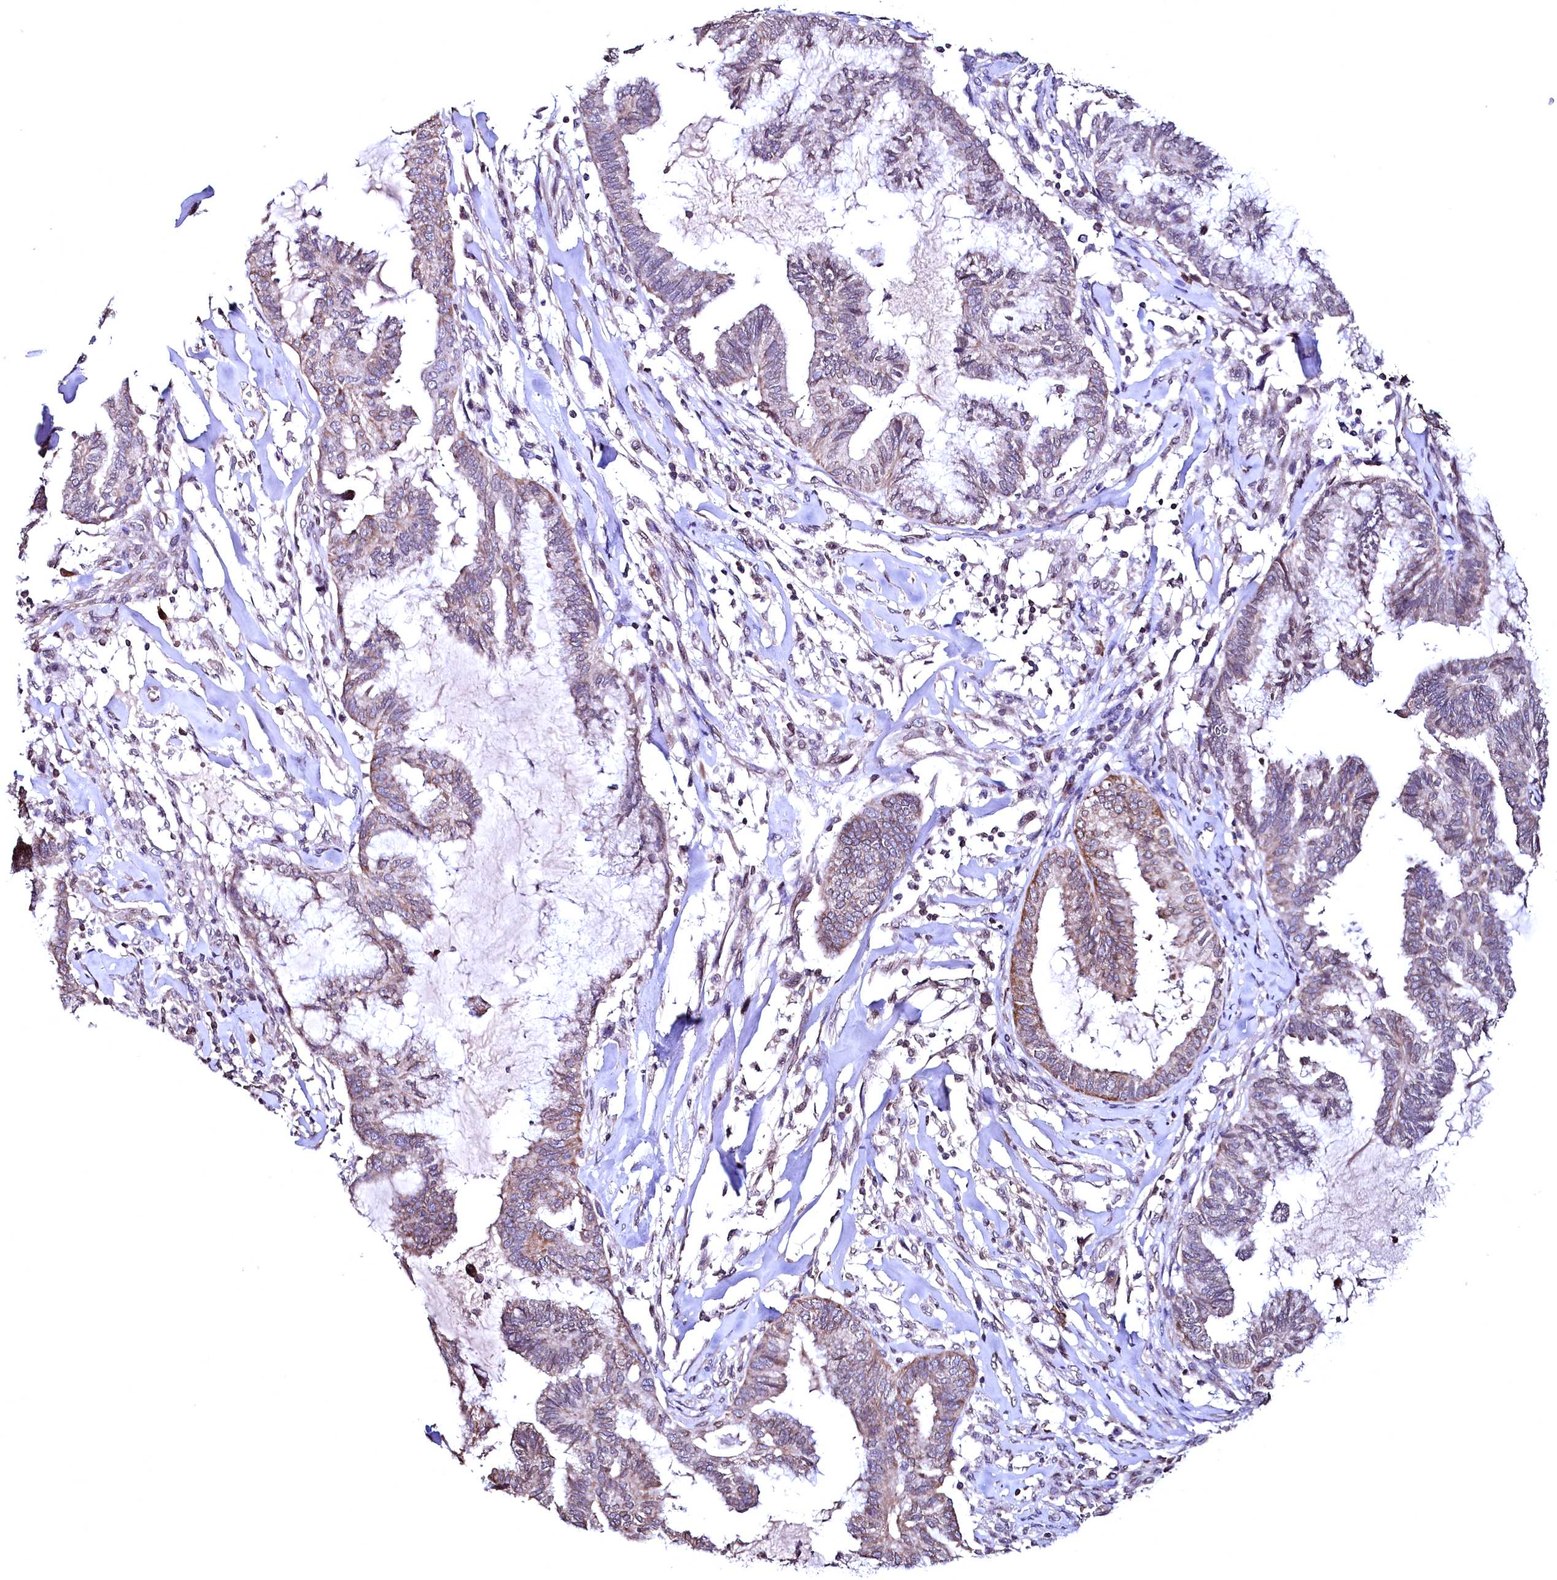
{"staining": {"intensity": "weak", "quantity": "25%-75%", "location": "cytoplasmic/membranous"}, "tissue": "endometrial cancer", "cell_type": "Tumor cells", "image_type": "cancer", "snomed": [{"axis": "morphology", "description": "Adenocarcinoma, NOS"}, {"axis": "topography", "description": "Endometrium"}], "caption": "High-power microscopy captured an immunohistochemistry photomicrograph of endometrial cancer (adenocarcinoma), revealing weak cytoplasmic/membranous expression in approximately 25%-75% of tumor cells.", "gene": "HAND1", "patient": {"sex": "female", "age": 86}}